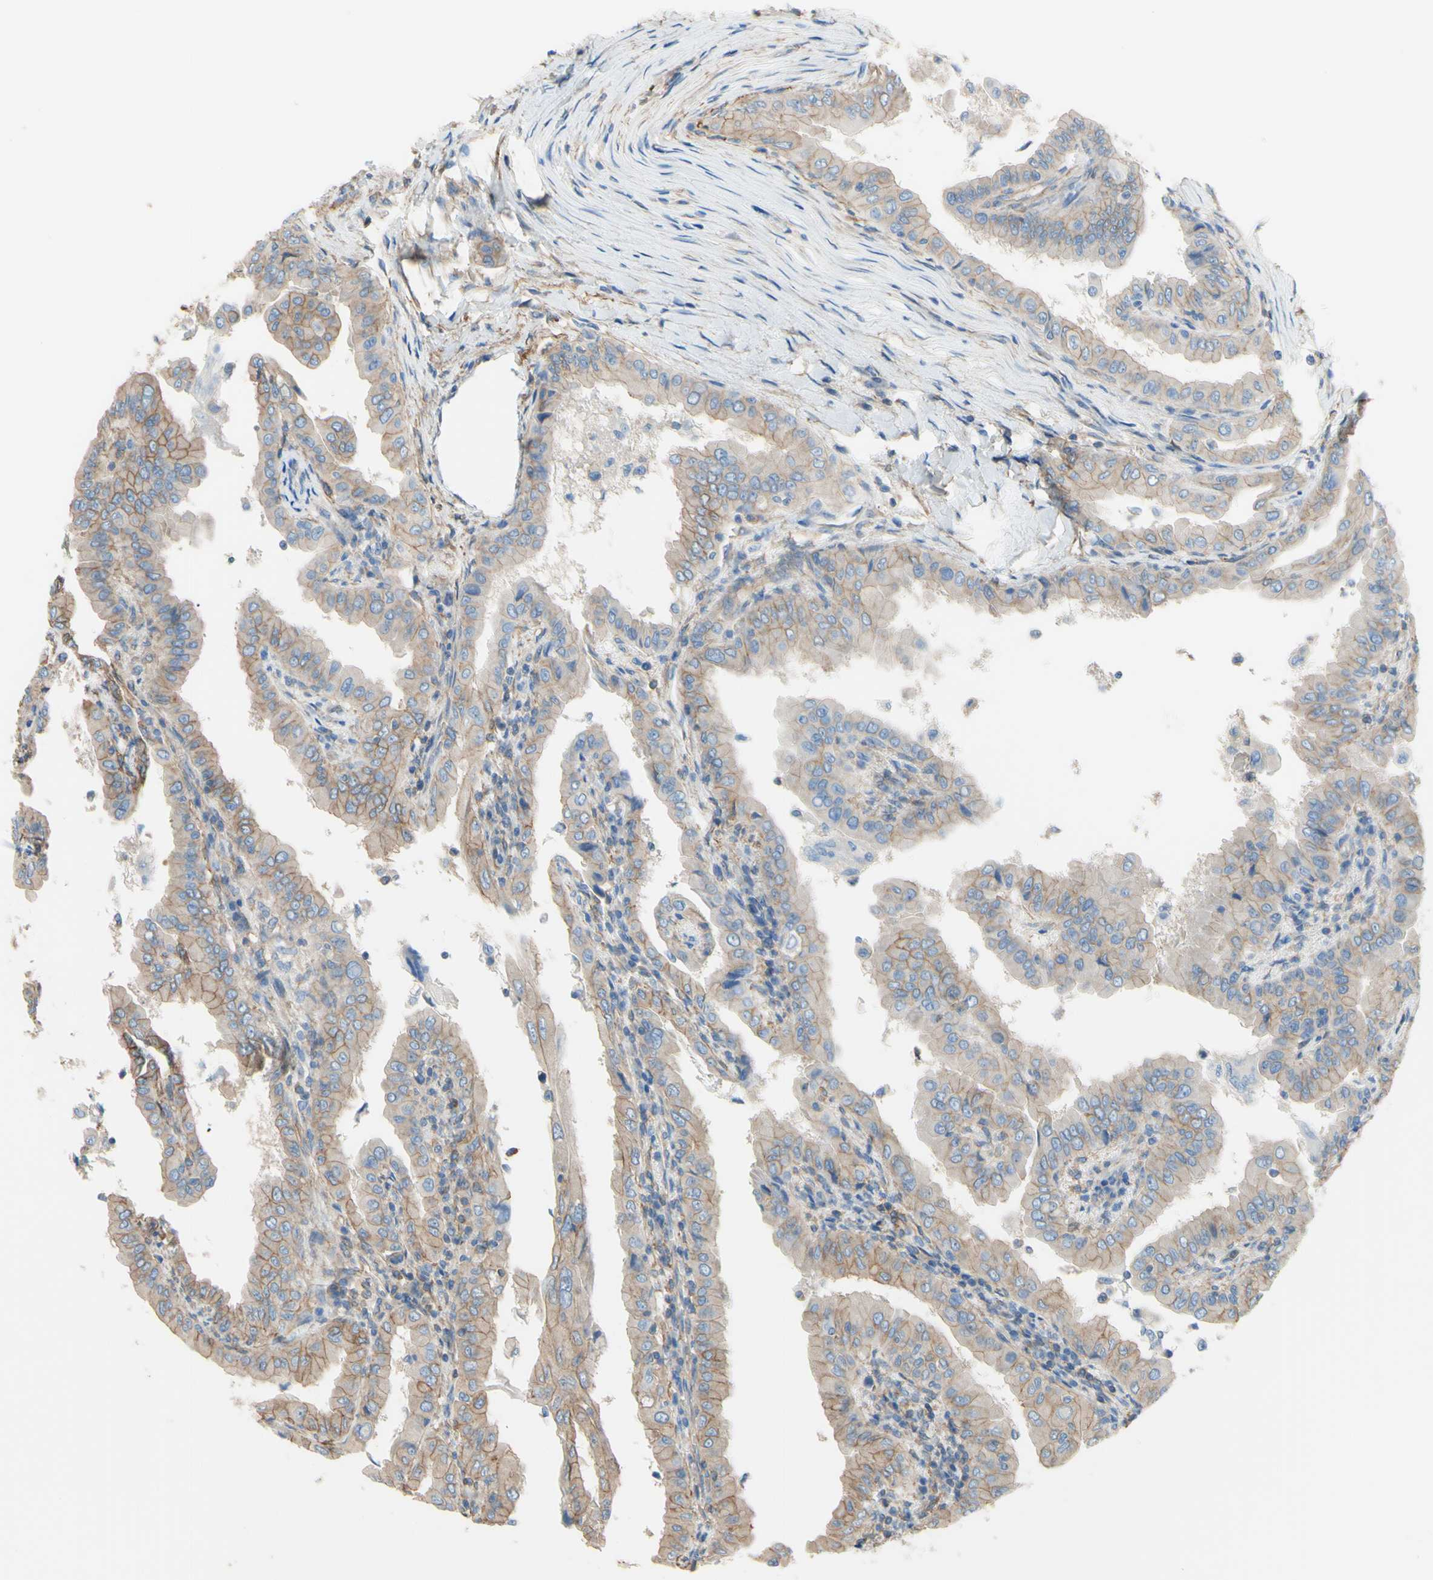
{"staining": {"intensity": "weak", "quantity": ">75%", "location": "cytoplasmic/membranous"}, "tissue": "thyroid cancer", "cell_type": "Tumor cells", "image_type": "cancer", "snomed": [{"axis": "morphology", "description": "Papillary adenocarcinoma, NOS"}, {"axis": "topography", "description": "Thyroid gland"}], "caption": "Papillary adenocarcinoma (thyroid) stained with DAB (3,3'-diaminobenzidine) immunohistochemistry demonstrates low levels of weak cytoplasmic/membranous expression in about >75% of tumor cells.", "gene": "ADD1", "patient": {"sex": "male", "age": 33}}